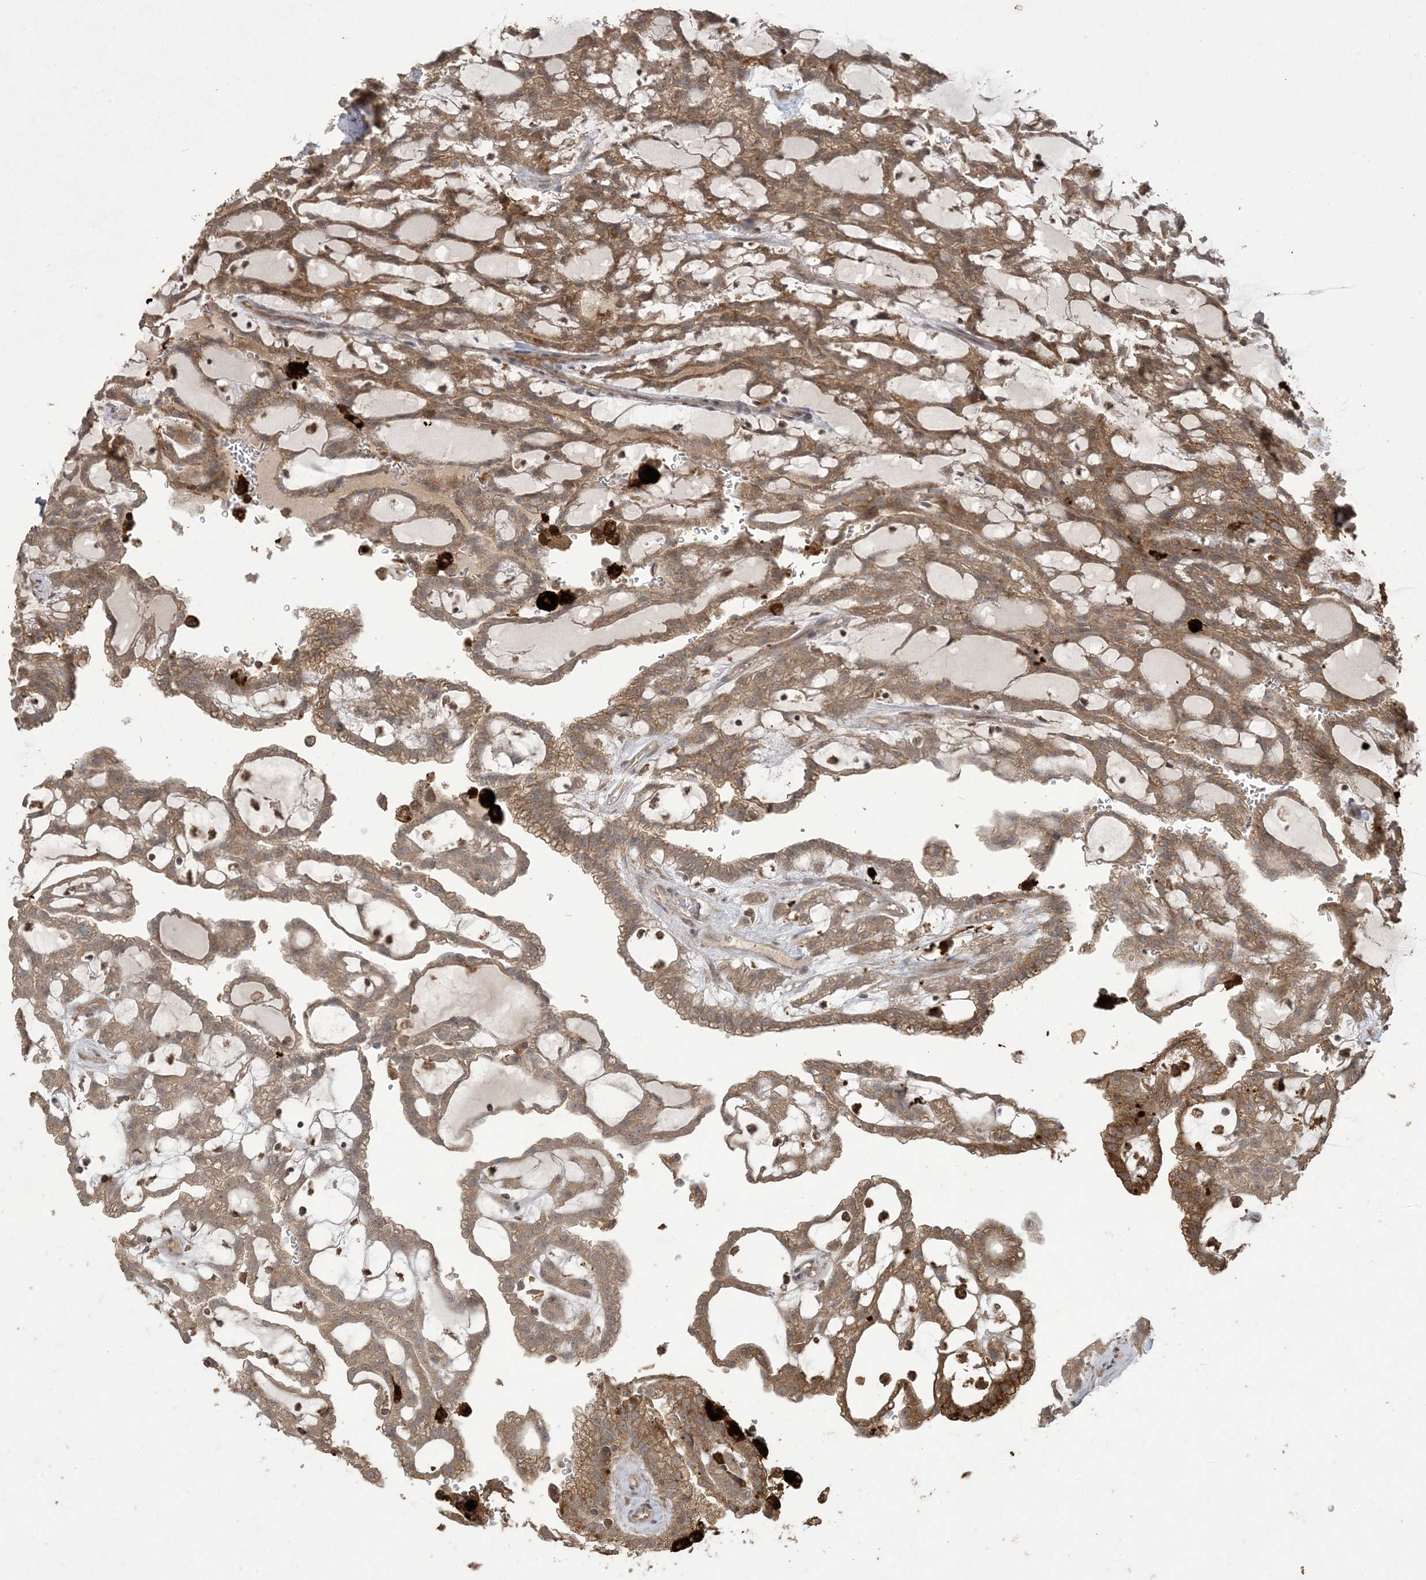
{"staining": {"intensity": "moderate", "quantity": ">75%", "location": "cytoplasmic/membranous"}, "tissue": "renal cancer", "cell_type": "Tumor cells", "image_type": "cancer", "snomed": [{"axis": "morphology", "description": "Adenocarcinoma, NOS"}, {"axis": "topography", "description": "Kidney"}], "caption": "Immunohistochemistry (DAB (3,3'-diaminobenzidine)) staining of renal cancer shows moderate cytoplasmic/membranous protein positivity in approximately >75% of tumor cells.", "gene": "EFCAB8", "patient": {"sex": "male", "age": 63}}